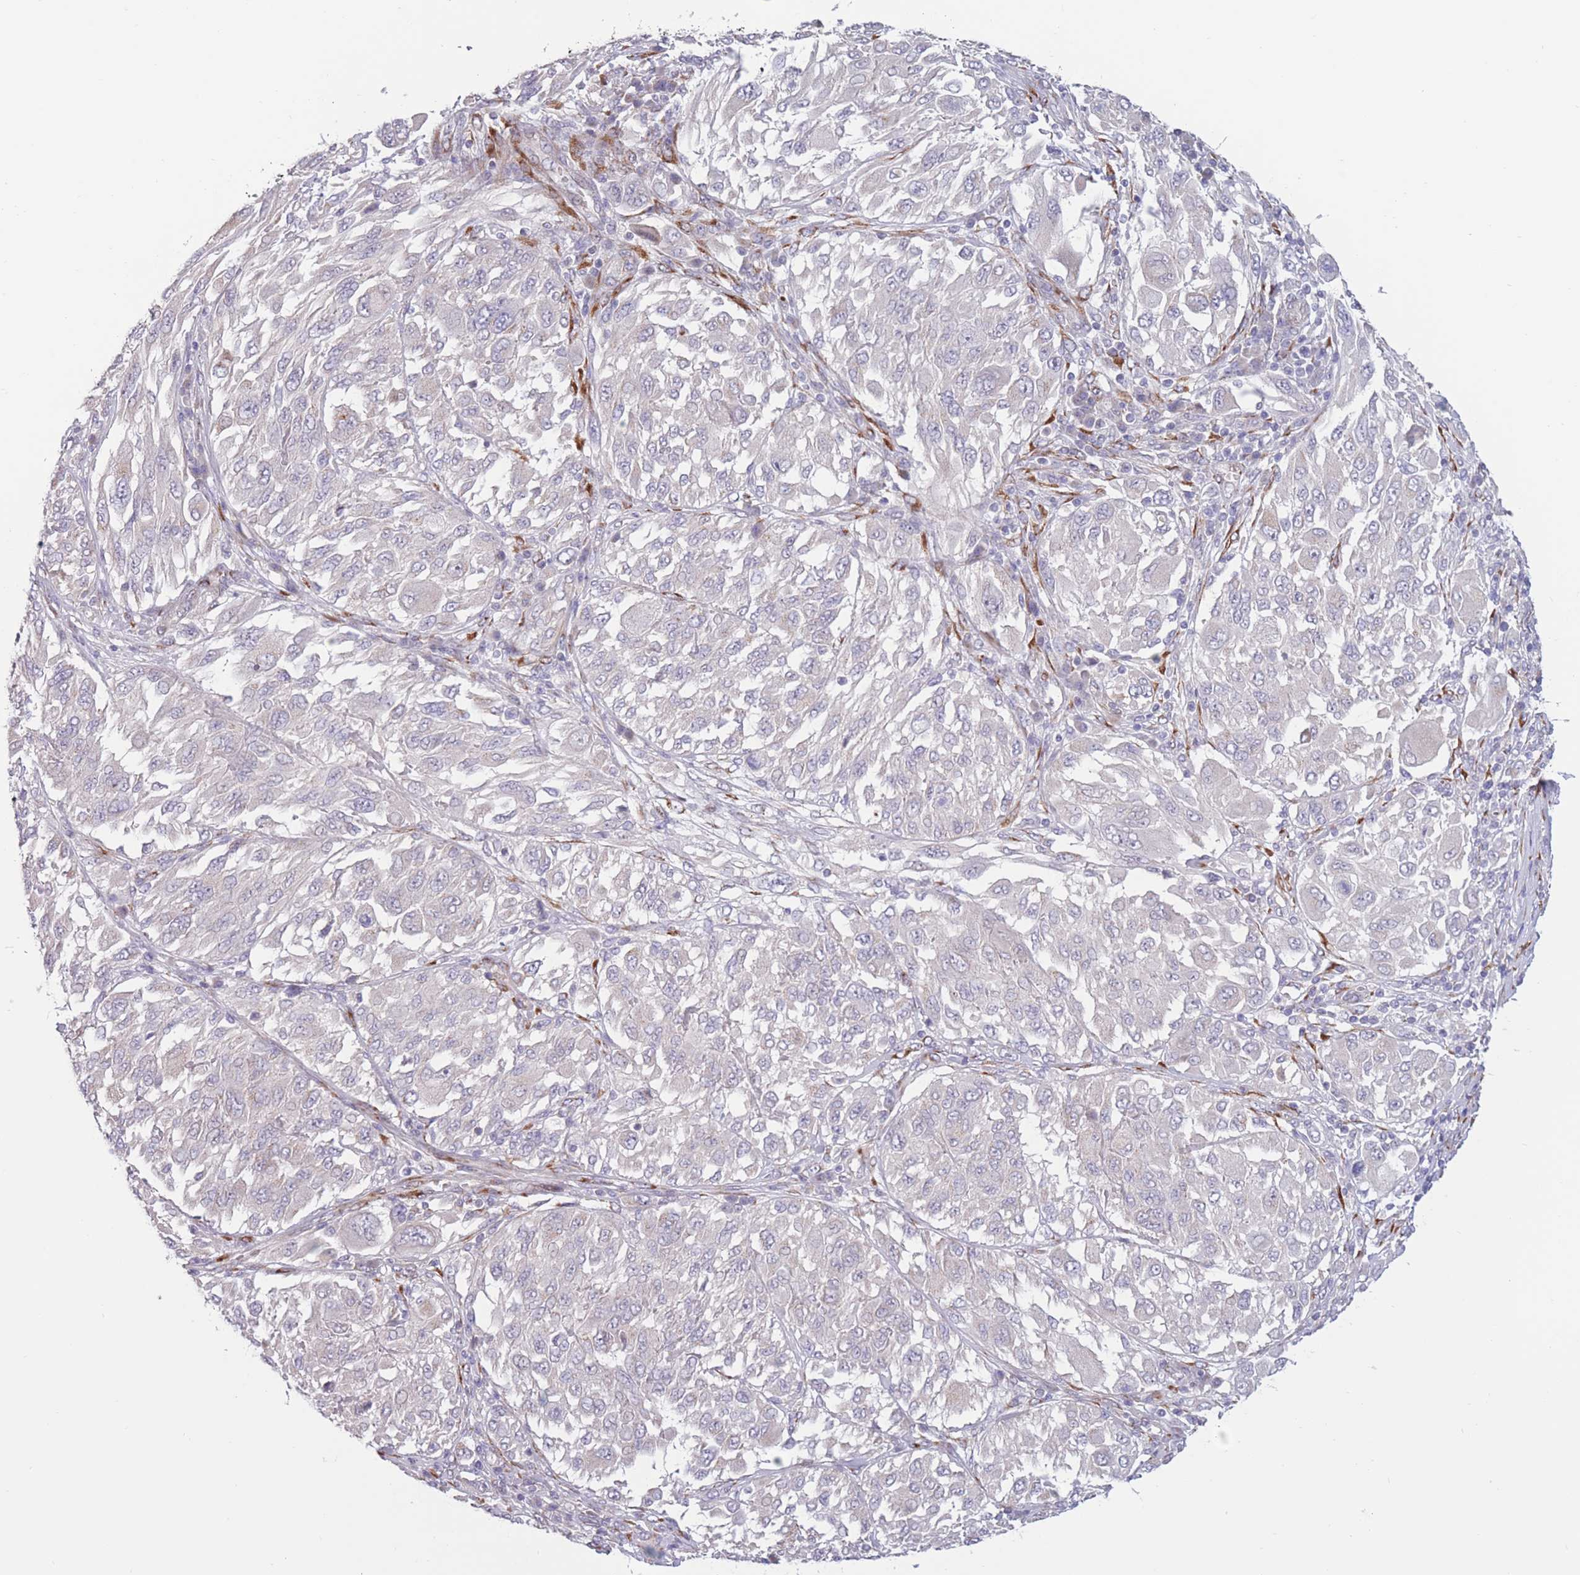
{"staining": {"intensity": "negative", "quantity": "none", "location": "none"}, "tissue": "melanoma", "cell_type": "Tumor cells", "image_type": "cancer", "snomed": [{"axis": "morphology", "description": "Malignant melanoma, NOS"}, {"axis": "topography", "description": "Skin"}], "caption": "Photomicrograph shows no protein staining in tumor cells of melanoma tissue.", "gene": "CCNQ", "patient": {"sex": "female", "age": 91}}